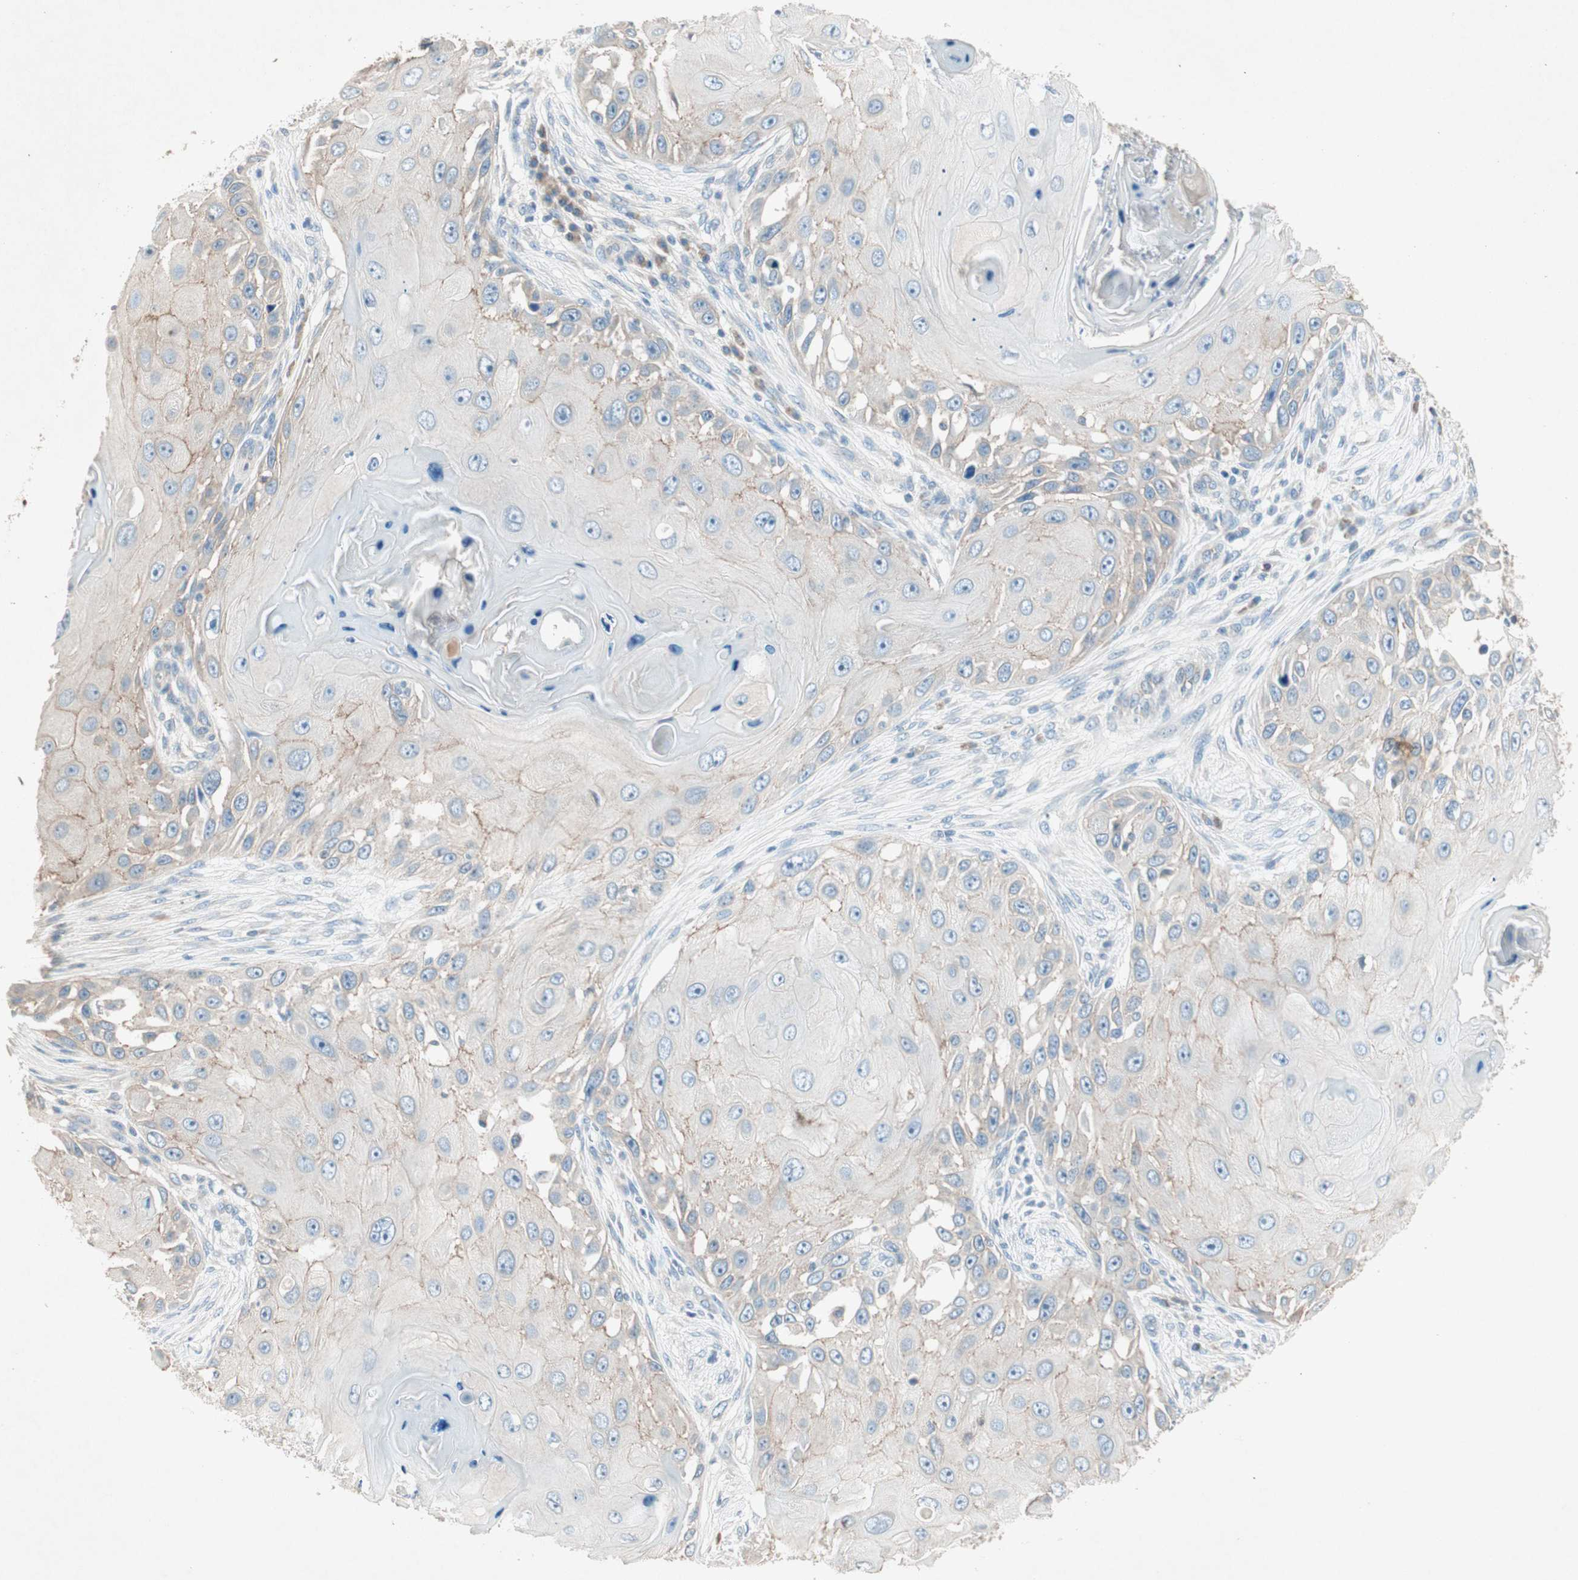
{"staining": {"intensity": "weak", "quantity": "<25%", "location": "cytoplasmic/membranous"}, "tissue": "skin cancer", "cell_type": "Tumor cells", "image_type": "cancer", "snomed": [{"axis": "morphology", "description": "Squamous cell carcinoma, NOS"}, {"axis": "topography", "description": "Skin"}], "caption": "This is an immunohistochemistry (IHC) image of human skin cancer (squamous cell carcinoma). There is no expression in tumor cells.", "gene": "NKAIN1", "patient": {"sex": "female", "age": 44}}